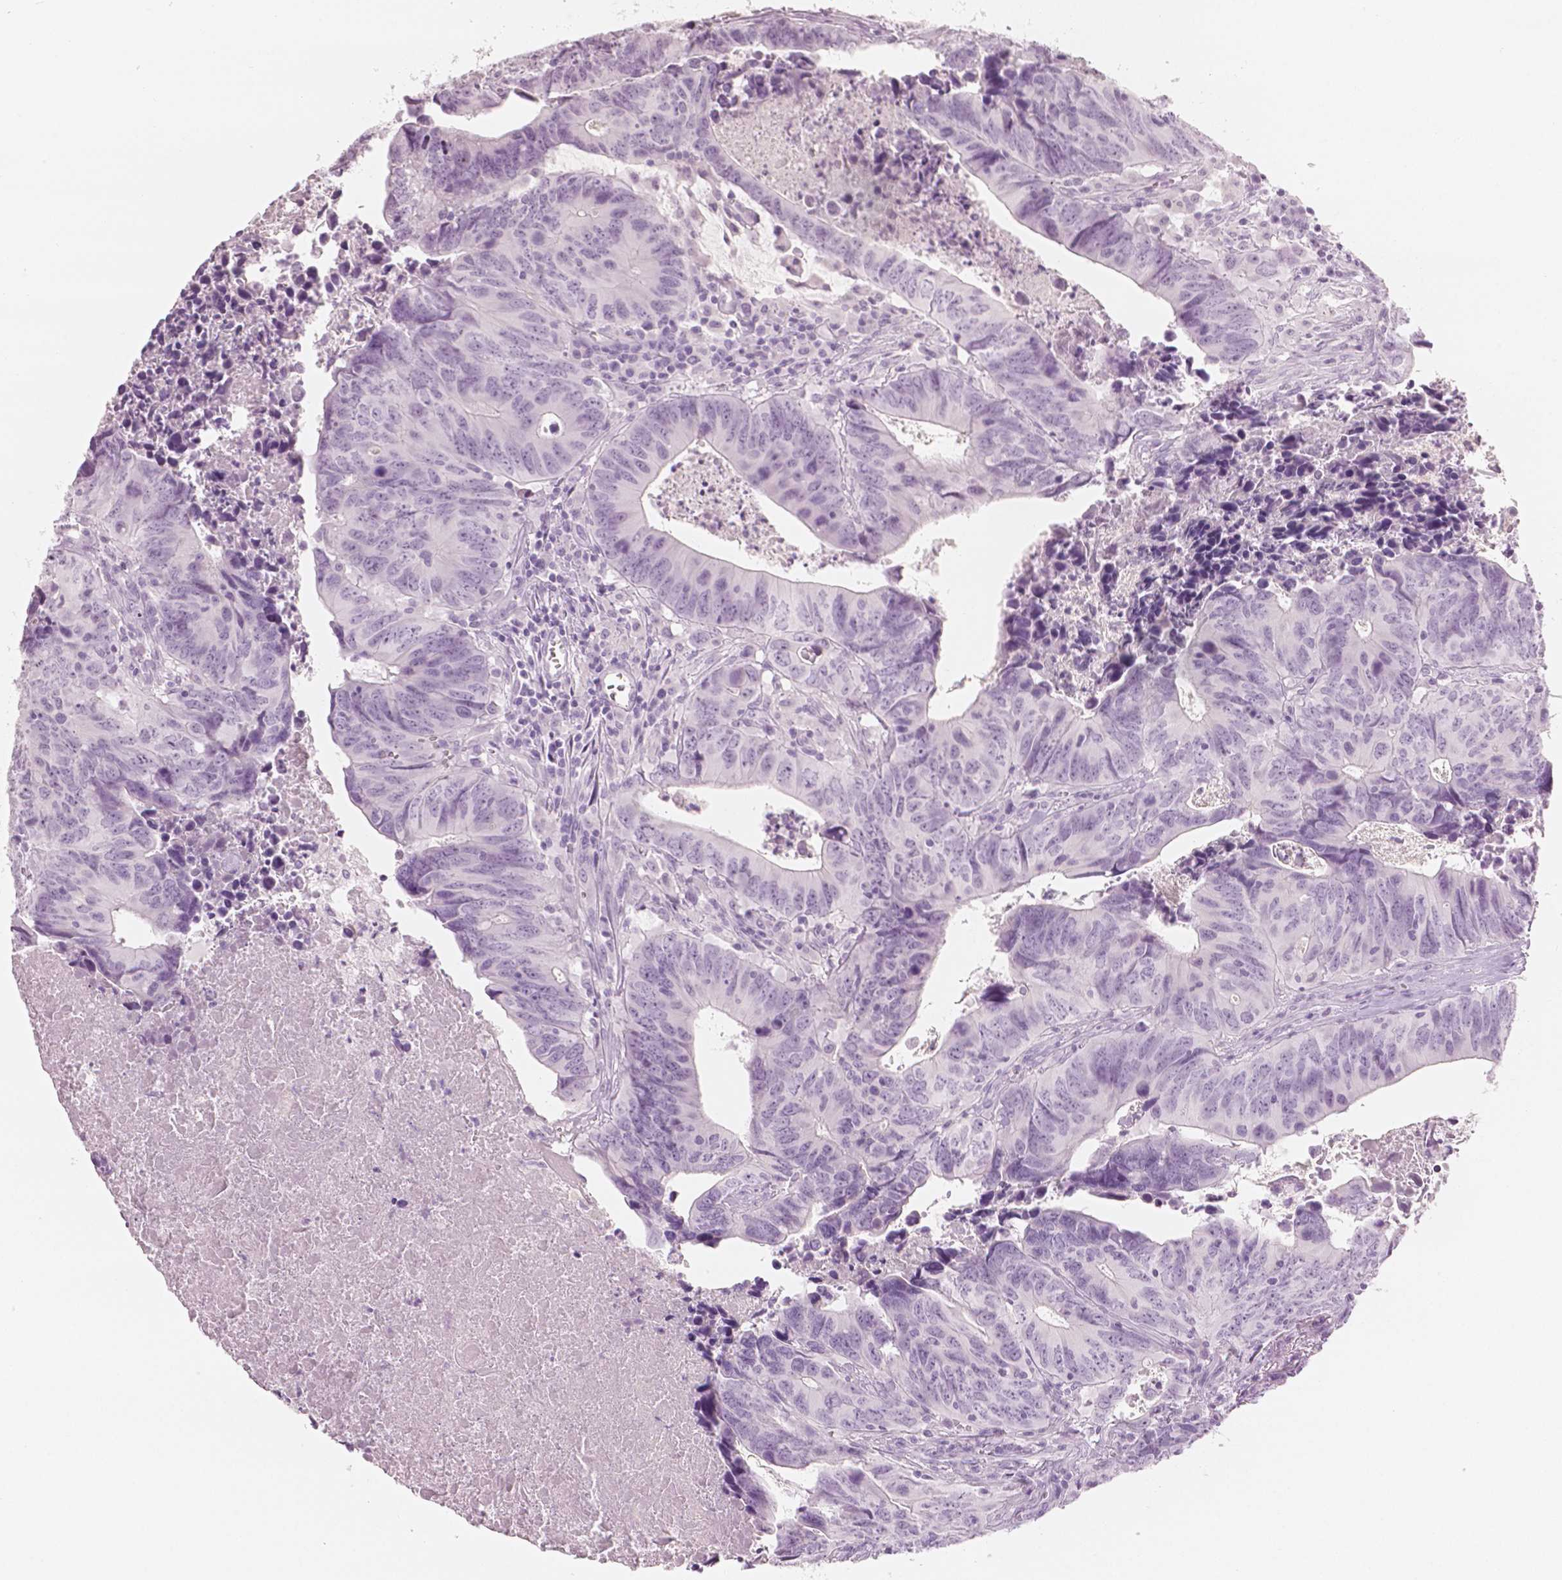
{"staining": {"intensity": "negative", "quantity": "none", "location": "none"}, "tissue": "colorectal cancer", "cell_type": "Tumor cells", "image_type": "cancer", "snomed": [{"axis": "morphology", "description": "Adenocarcinoma, NOS"}, {"axis": "topography", "description": "Colon"}], "caption": "A high-resolution micrograph shows immunohistochemistry (IHC) staining of colorectal cancer (adenocarcinoma), which exhibits no significant expression in tumor cells.", "gene": "PLIN4", "patient": {"sex": "female", "age": 82}}